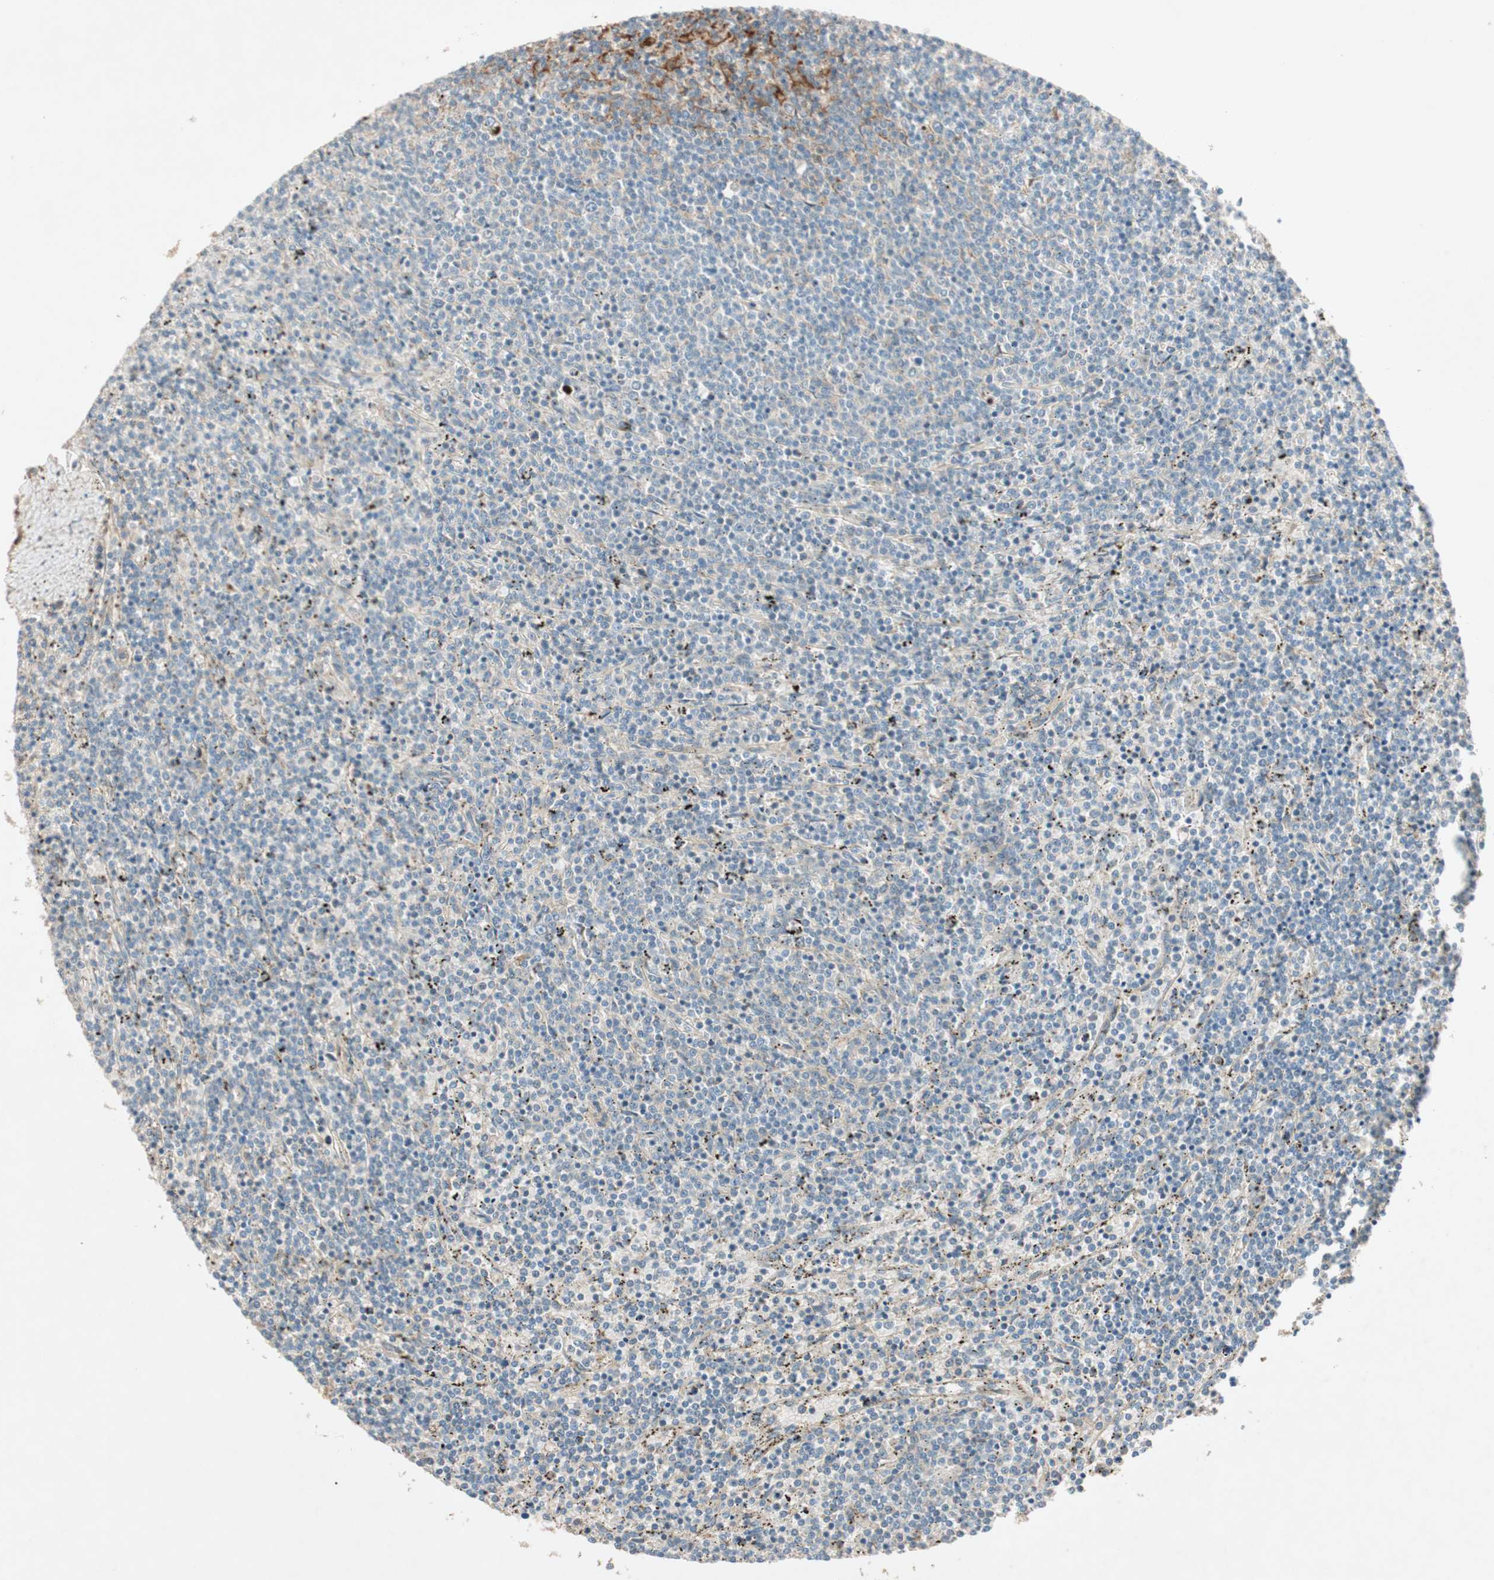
{"staining": {"intensity": "moderate", "quantity": "<25%", "location": "cytoplasmic/membranous"}, "tissue": "lymphoma", "cell_type": "Tumor cells", "image_type": "cancer", "snomed": [{"axis": "morphology", "description": "Malignant lymphoma, non-Hodgkin's type, Low grade"}, {"axis": "topography", "description": "Spleen"}], "caption": "High-power microscopy captured an immunohistochemistry (IHC) histopathology image of lymphoma, revealing moderate cytoplasmic/membranous positivity in approximately <25% of tumor cells. Using DAB (3,3'-diaminobenzidine) (brown) and hematoxylin (blue) stains, captured at high magnification using brightfield microscopy.", "gene": "EPHA6", "patient": {"sex": "female", "age": 50}}